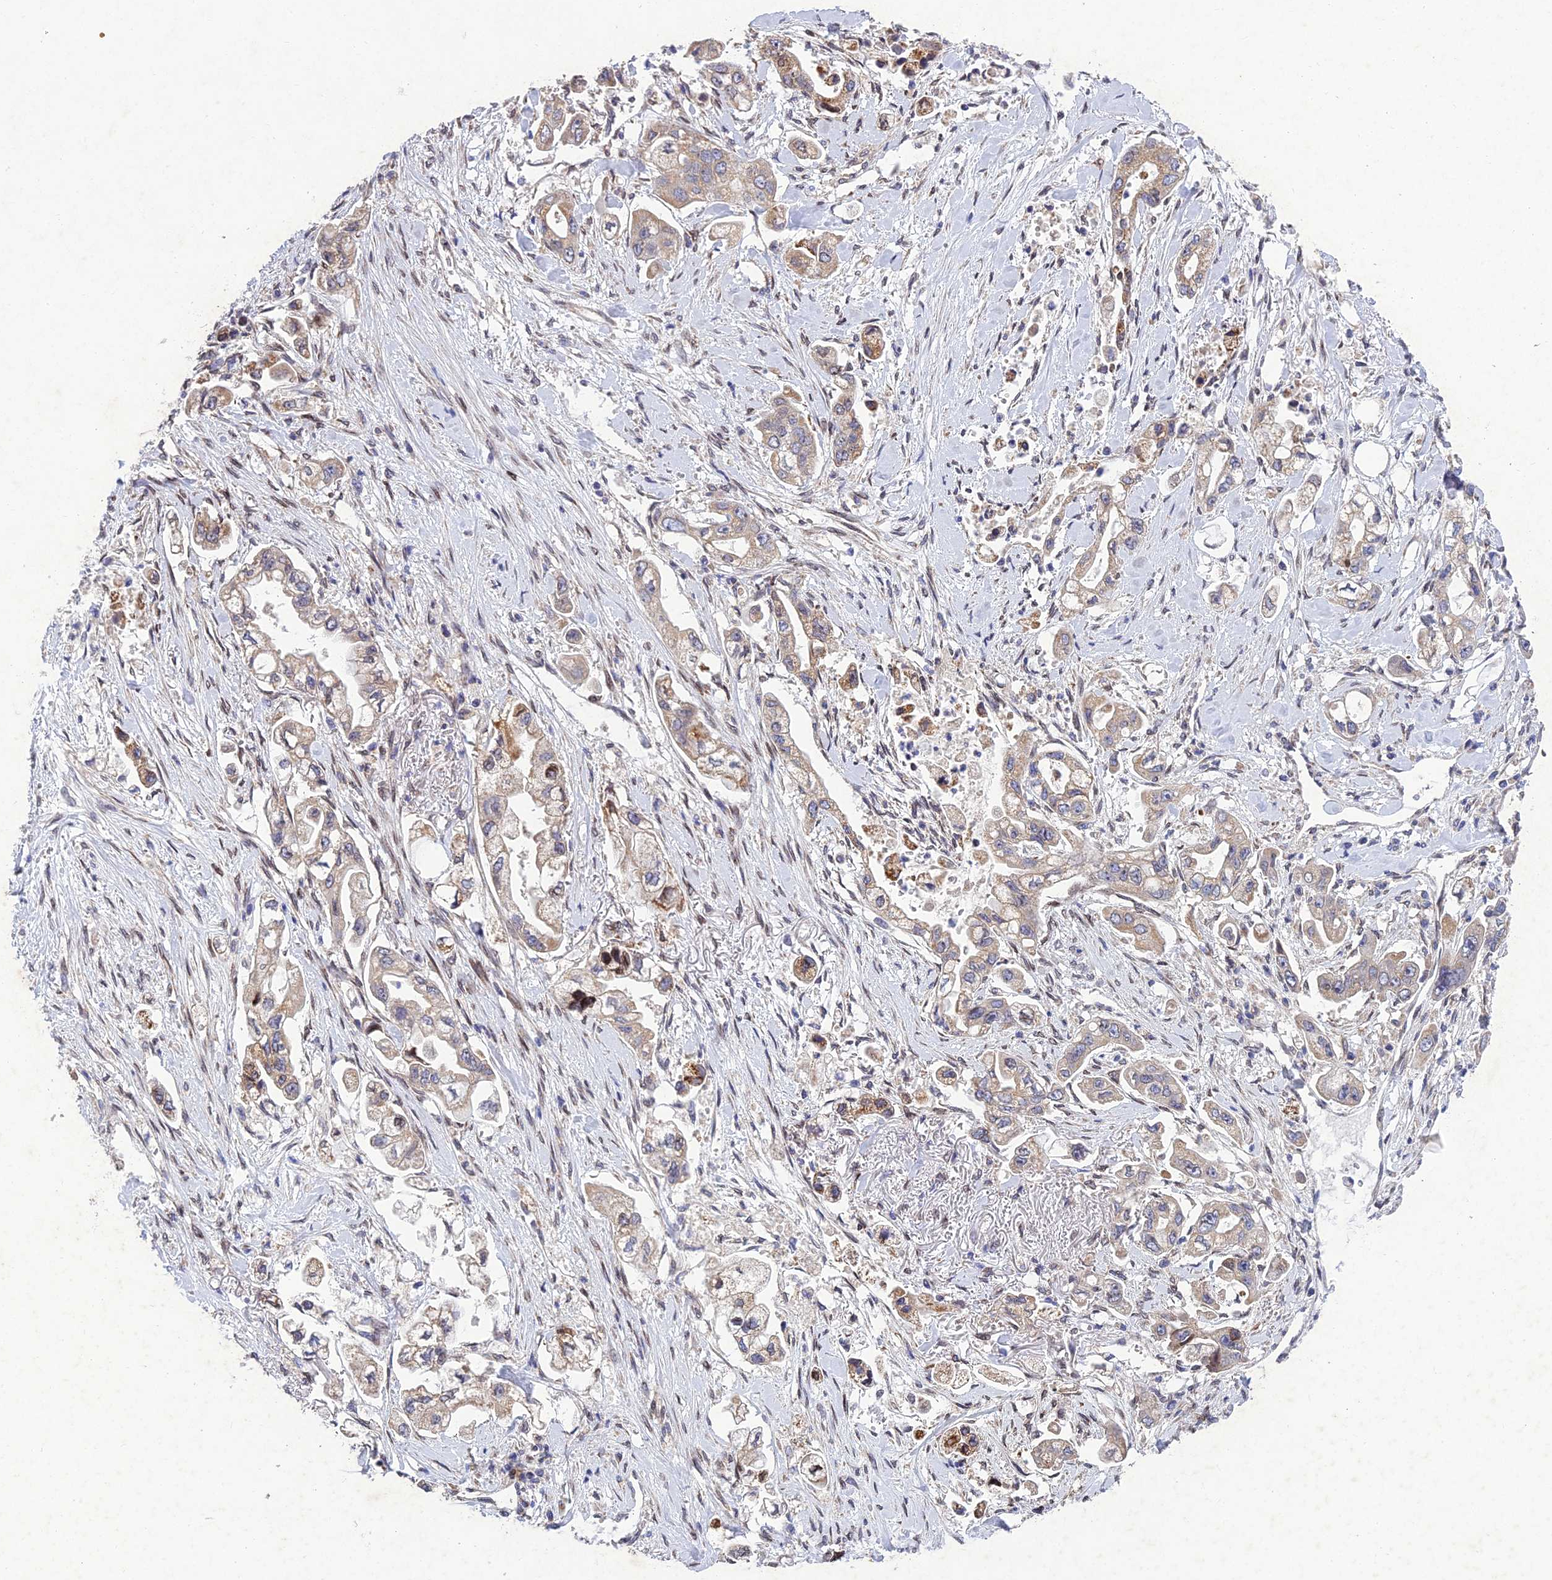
{"staining": {"intensity": "weak", "quantity": ">75%", "location": "cytoplasmic/membranous"}, "tissue": "stomach cancer", "cell_type": "Tumor cells", "image_type": "cancer", "snomed": [{"axis": "morphology", "description": "Adenocarcinoma, NOS"}, {"axis": "topography", "description": "Stomach"}], "caption": "High-magnification brightfield microscopy of adenocarcinoma (stomach) stained with DAB (brown) and counterstained with hematoxylin (blue). tumor cells exhibit weak cytoplasmic/membranous positivity is present in approximately>75% of cells. (DAB IHC, brown staining for protein, blue staining for nuclei).", "gene": "MGAT2", "patient": {"sex": "male", "age": 62}}